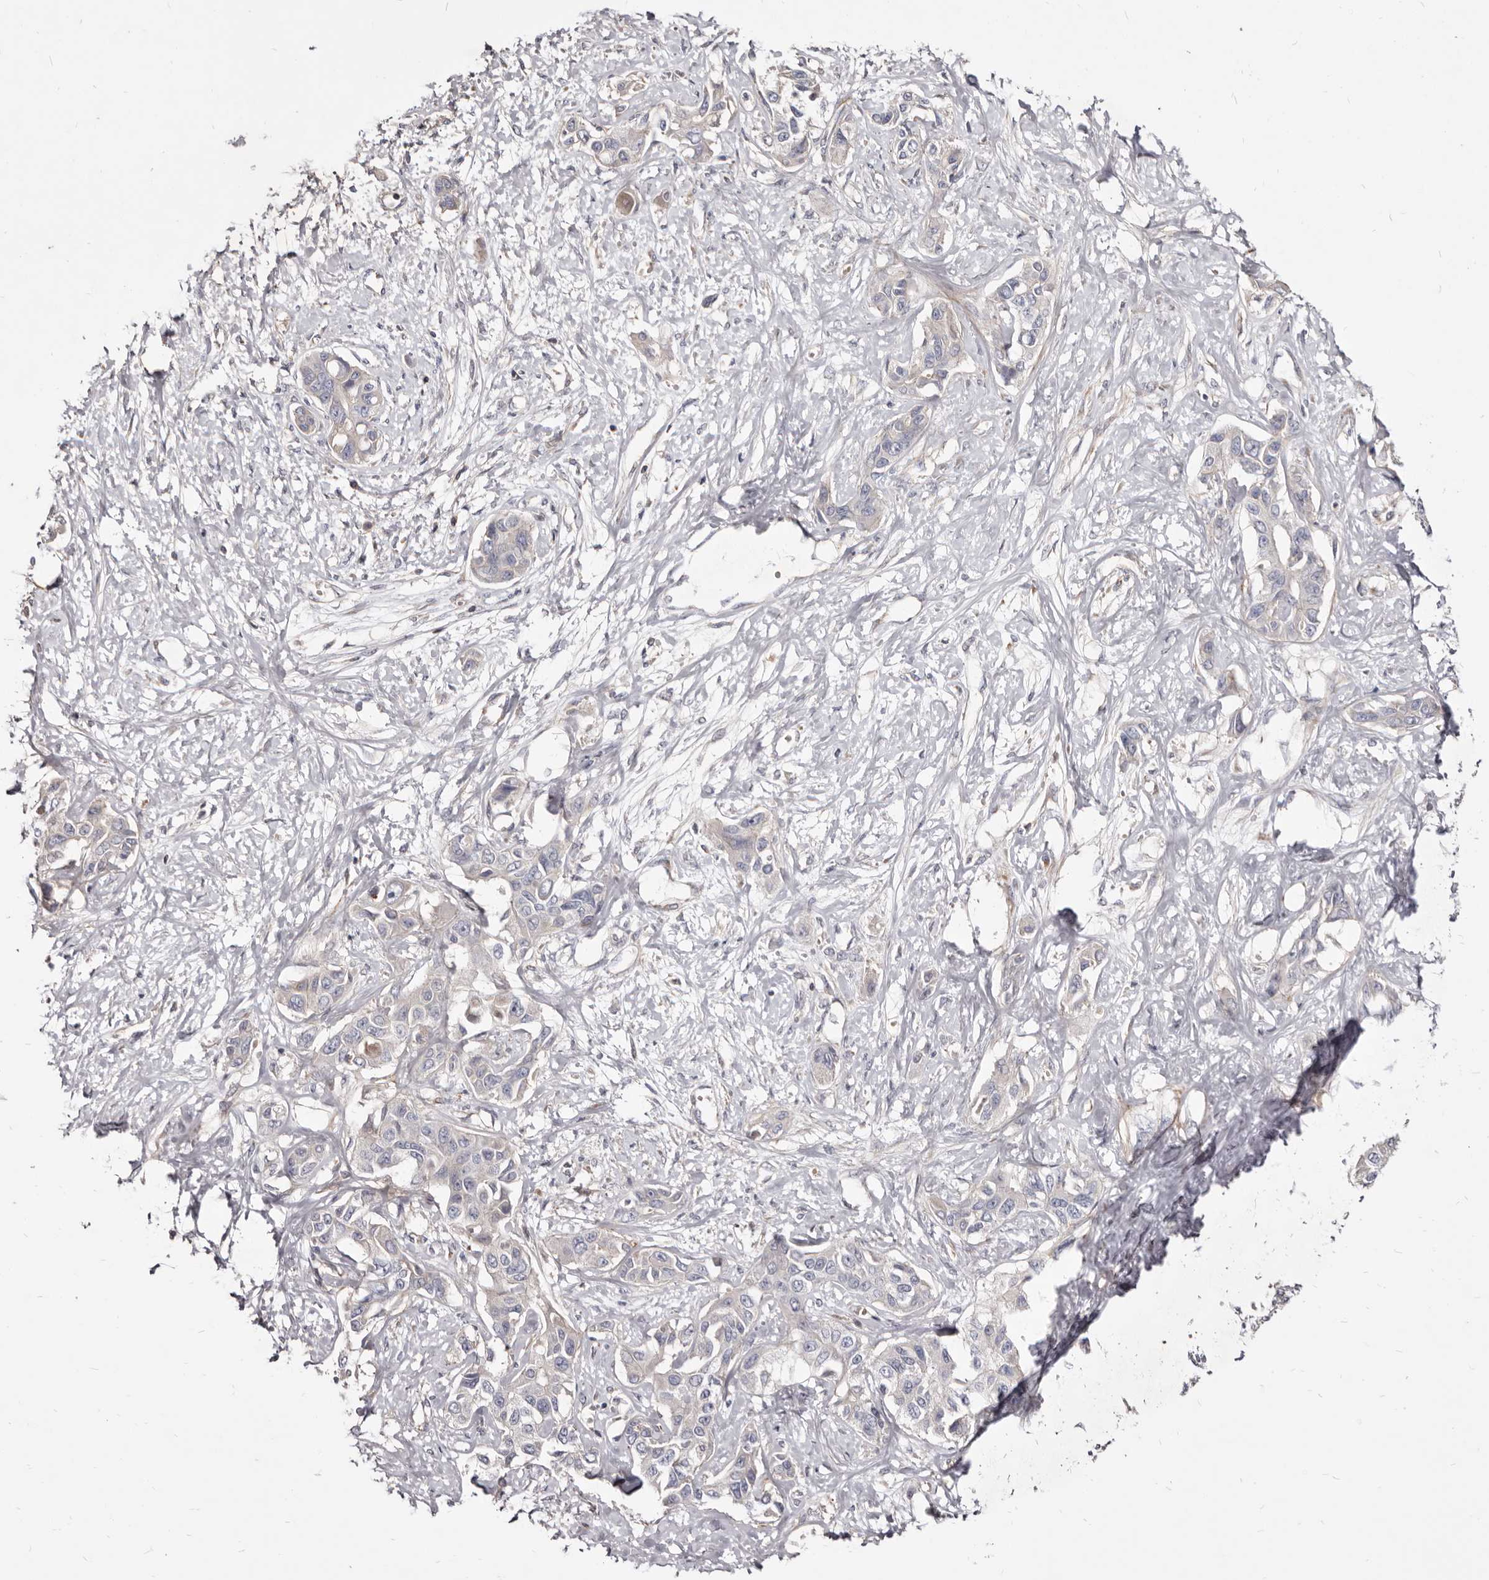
{"staining": {"intensity": "negative", "quantity": "none", "location": "none"}, "tissue": "liver cancer", "cell_type": "Tumor cells", "image_type": "cancer", "snomed": [{"axis": "morphology", "description": "Cholangiocarcinoma"}, {"axis": "topography", "description": "Liver"}], "caption": "A micrograph of human liver cancer is negative for staining in tumor cells. (DAB (3,3'-diaminobenzidine) immunohistochemistry (IHC) with hematoxylin counter stain).", "gene": "FAS", "patient": {"sex": "male", "age": 59}}